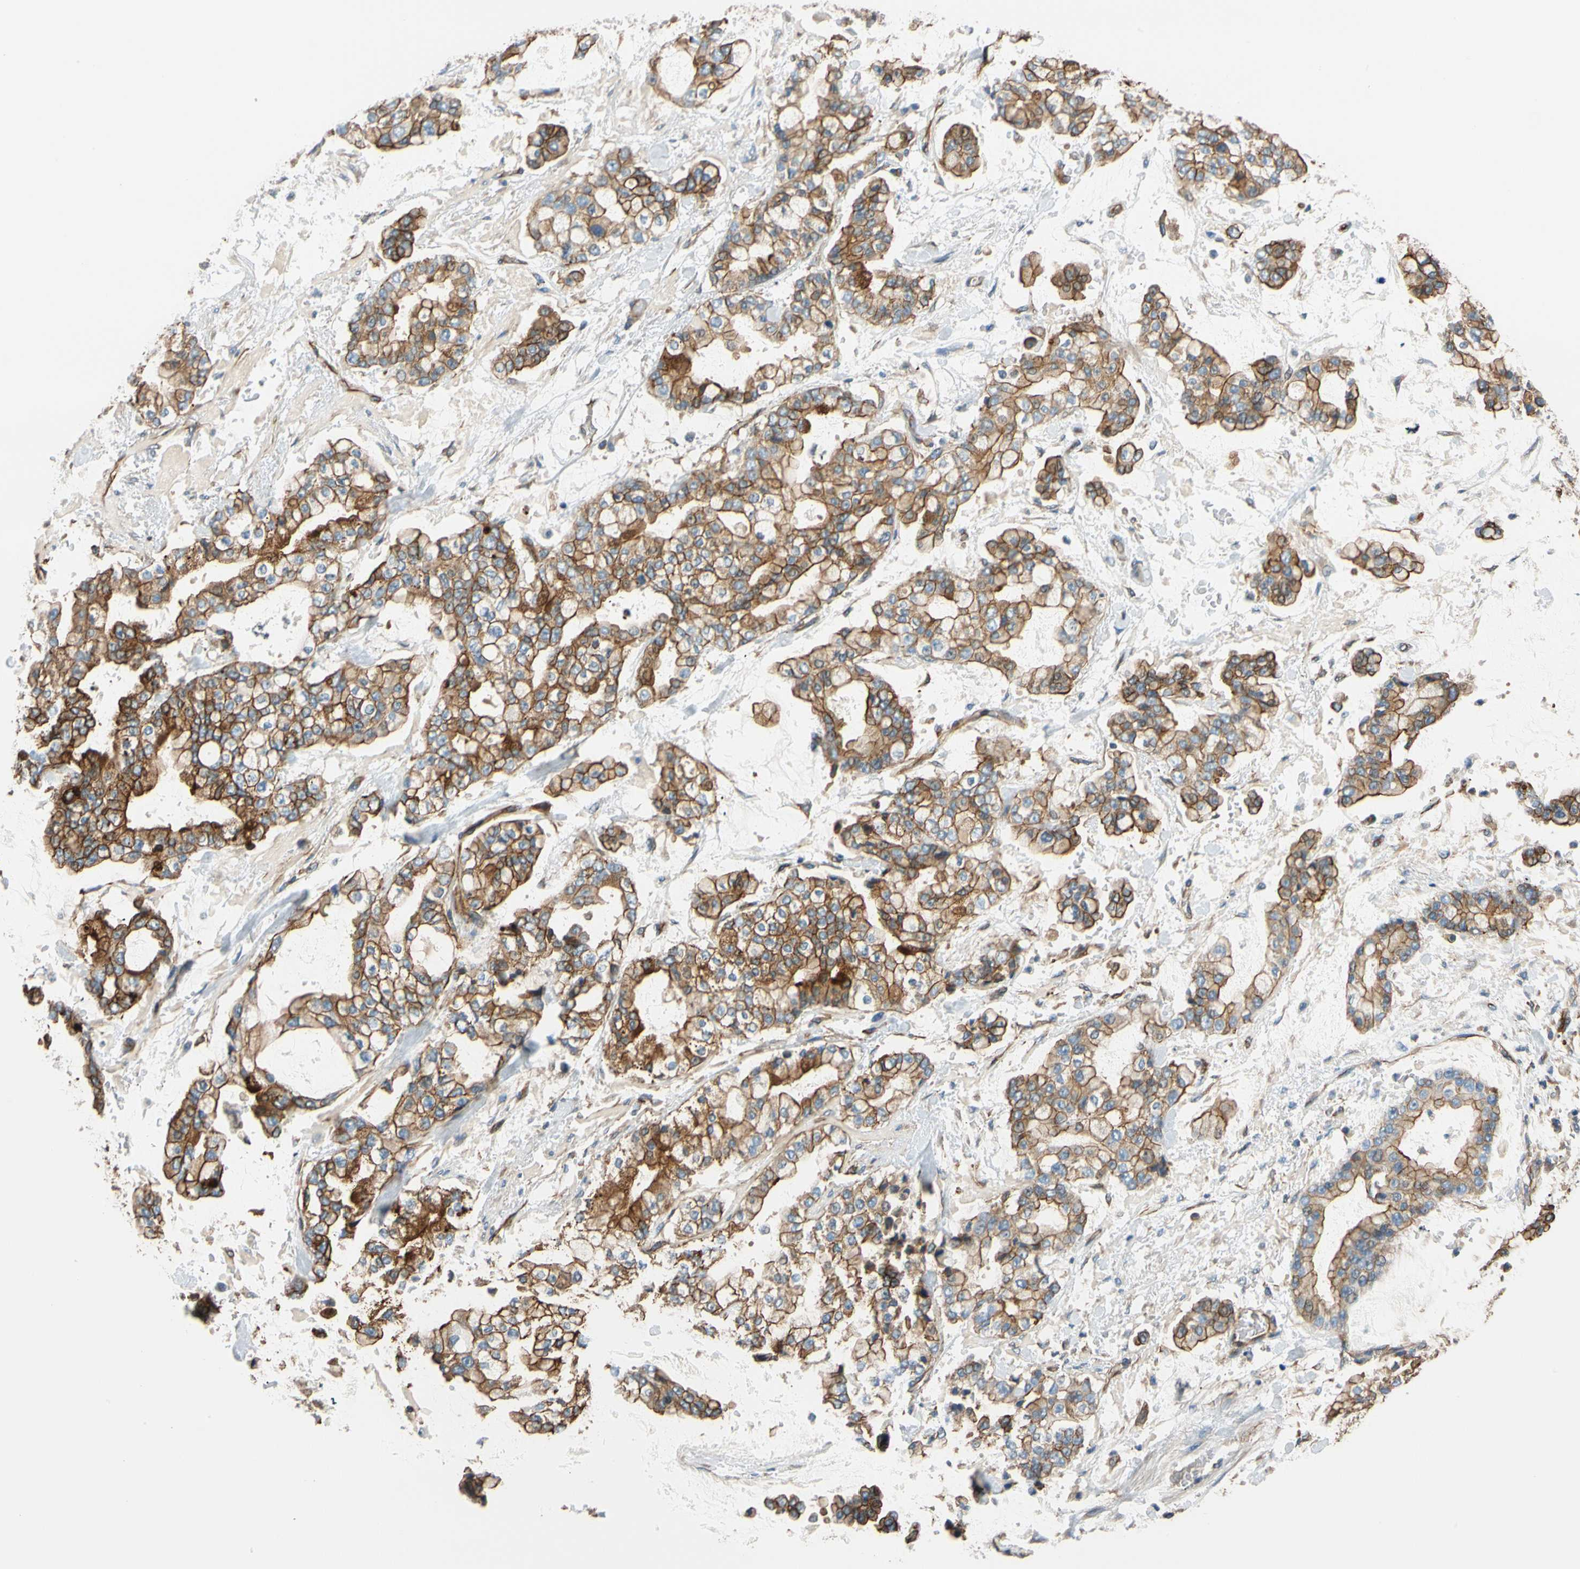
{"staining": {"intensity": "strong", "quantity": ">75%", "location": "cytoplasmic/membranous"}, "tissue": "stomach cancer", "cell_type": "Tumor cells", "image_type": "cancer", "snomed": [{"axis": "morphology", "description": "Normal tissue, NOS"}, {"axis": "morphology", "description": "Adenocarcinoma, NOS"}, {"axis": "topography", "description": "Stomach, upper"}, {"axis": "topography", "description": "Stomach"}], "caption": "An image of stomach cancer stained for a protein demonstrates strong cytoplasmic/membranous brown staining in tumor cells.", "gene": "SPTAN1", "patient": {"sex": "male", "age": 76}}